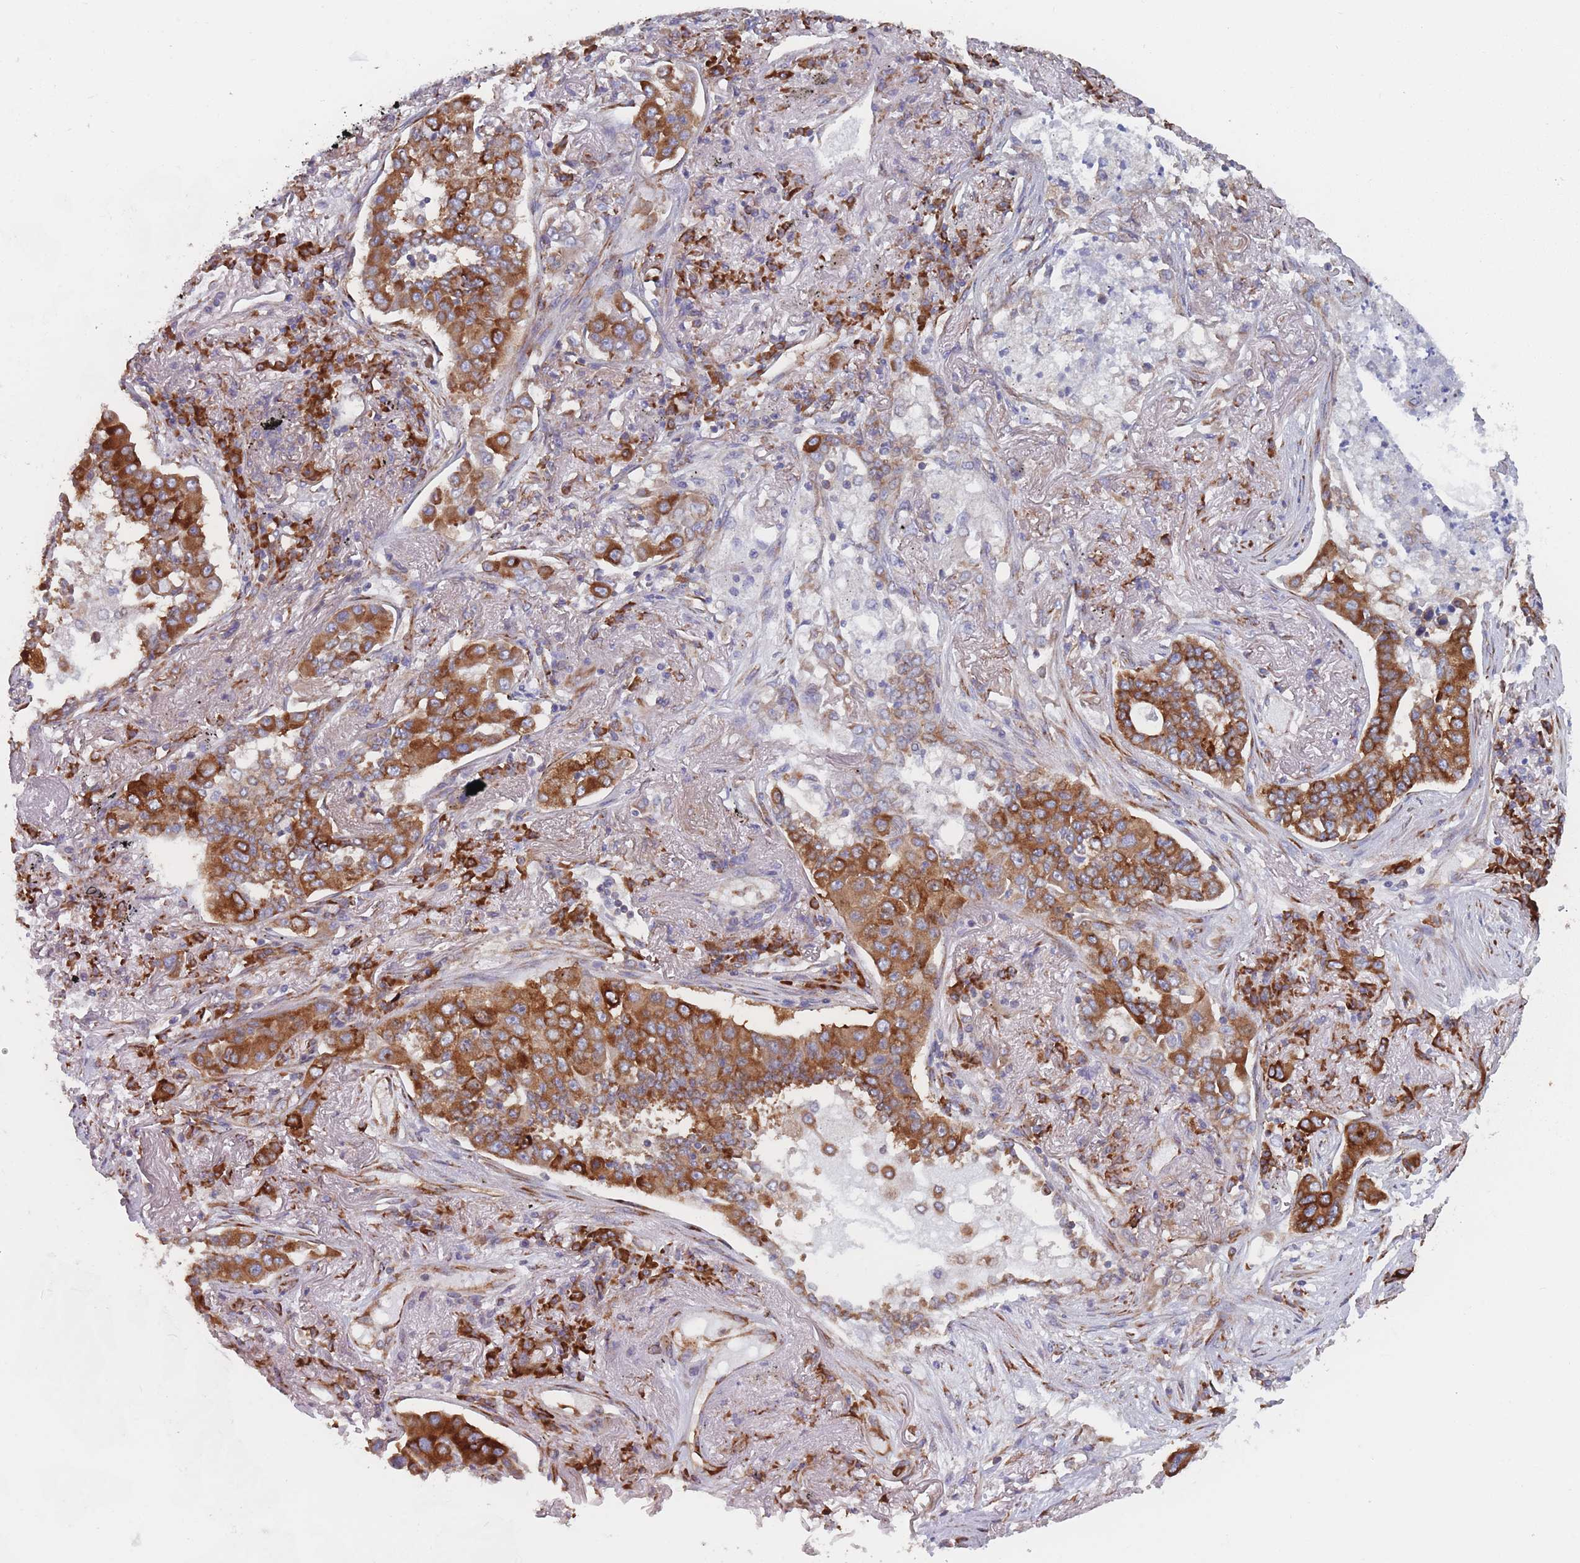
{"staining": {"intensity": "strong", "quantity": ">75%", "location": "cytoplasmic/membranous"}, "tissue": "lung cancer", "cell_type": "Tumor cells", "image_type": "cancer", "snomed": [{"axis": "morphology", "description": "Adenocarcinoma, NOS"}, {"axis": "topography", "description": "Lung"}], "caption": "Lung adenocarcinoma was stained to show a protein in brown. There is high levels of strong cytoplasmic/membranous staining in about >75% of tumor cells.", "gene": "EEF1B2", "patient": {"sex": "male", "age": 49}}